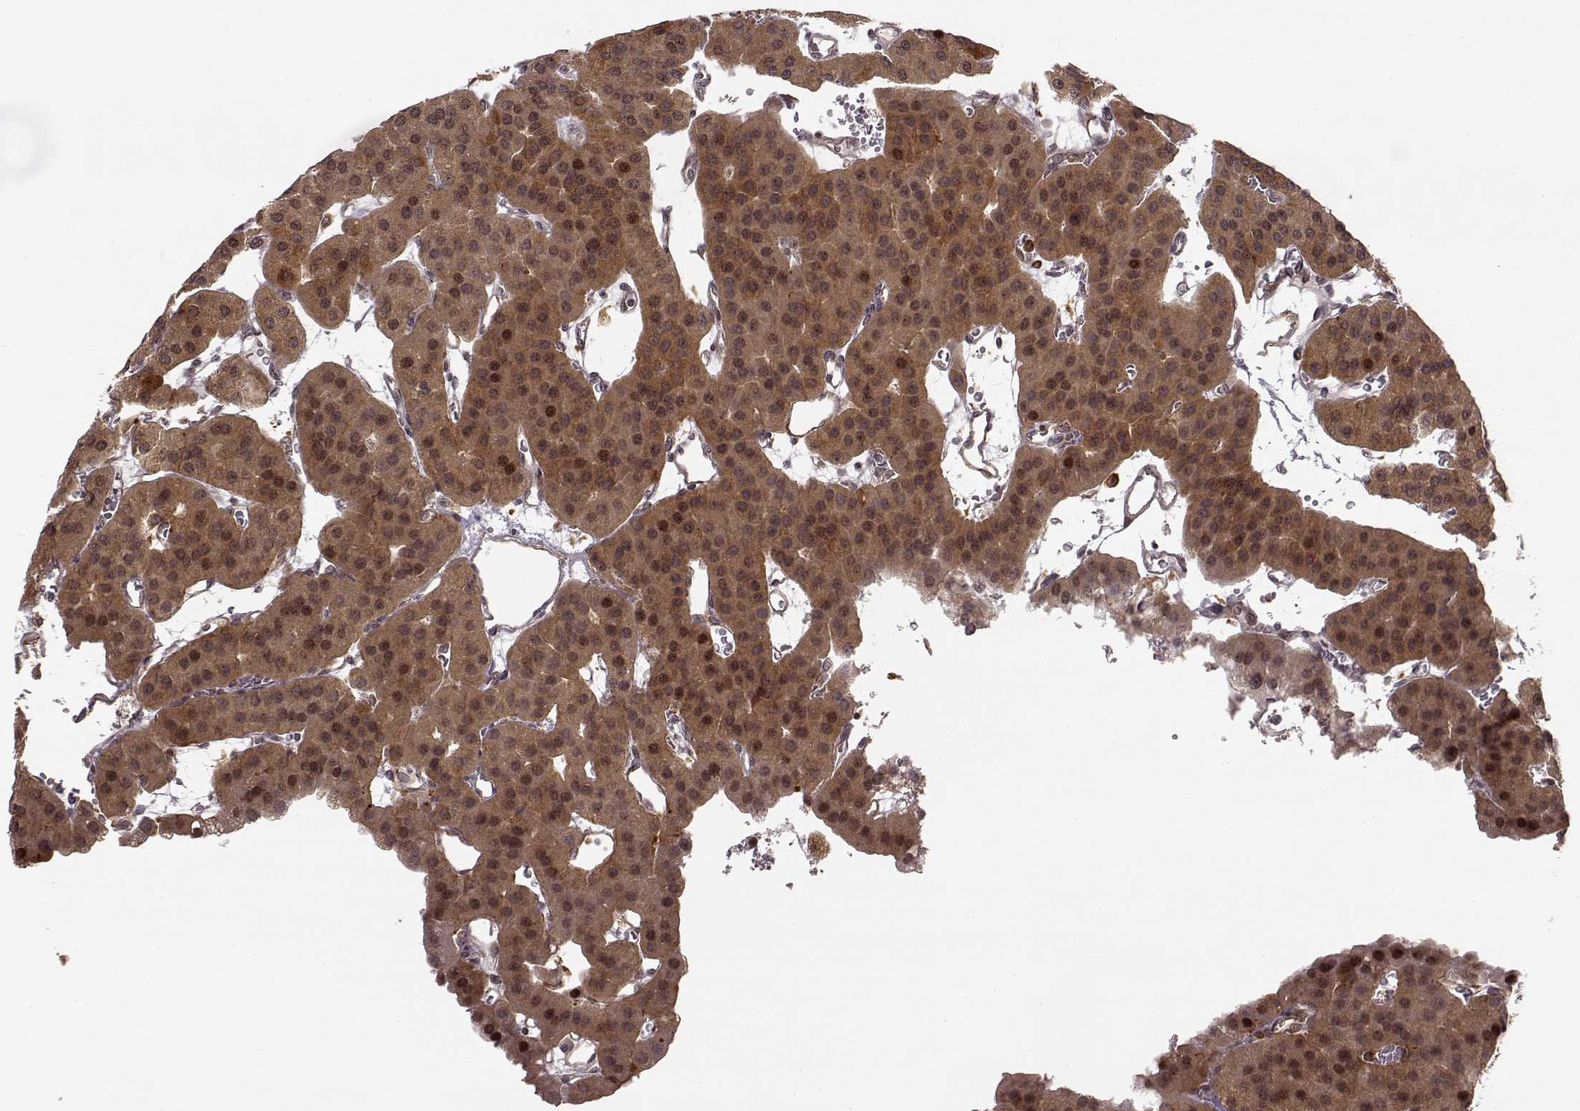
{"staining": {"intensity": "moderate", "quantity": ">75%", "location": "cytoplasmic/membranous"}, "tissue": "parathyroid gland", "cell_type": "Glandular cells", "image_type": "normal", "snomed": [{"axis": "morphology", "description": "Normal tissue, NOS"}, {"axis": "morphology", "description": "Adenoma, NOS"}, {"axis": "topography", "description": "Parathyroid gland"}], "caption": "This is a micrograph of immunohistochemistry staining of normal parathyroid gland, which shows moderate positivity in the cytoplasmic/membranous of glandular cells.", "gene": "SLC12A9", "patient": {"sex": "female", "age": 86}}